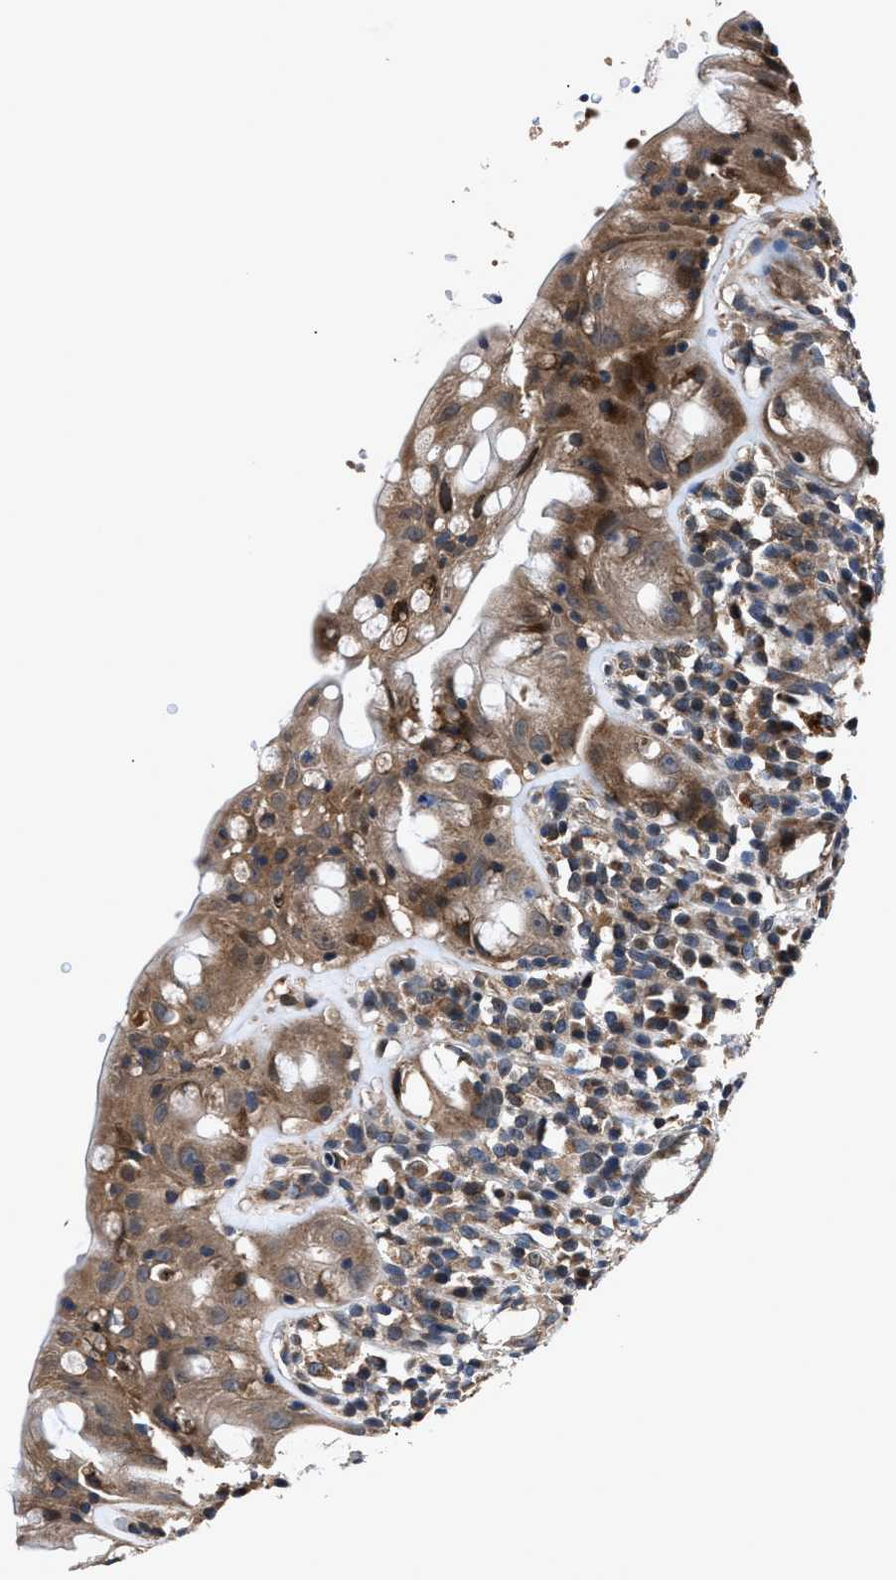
{"staining": {"intensity": "strong", "quantity": ">75%", "location": "cytoplasmic/membranous,nuclear"}, "tissue": "rectum", "cell_type": "Glandular cells", "image_type": "normal", "snomed": [{"axis": "morphology", "description": "Normal tissue, NOS"}, {"axis": "topography", "description": "Rectum"}], "caption": "Rectum stained with a protein marker shows strong staining in glandular cells.", "gene": "TNRC18", "patient": {"sex": "male", "age": 44}}